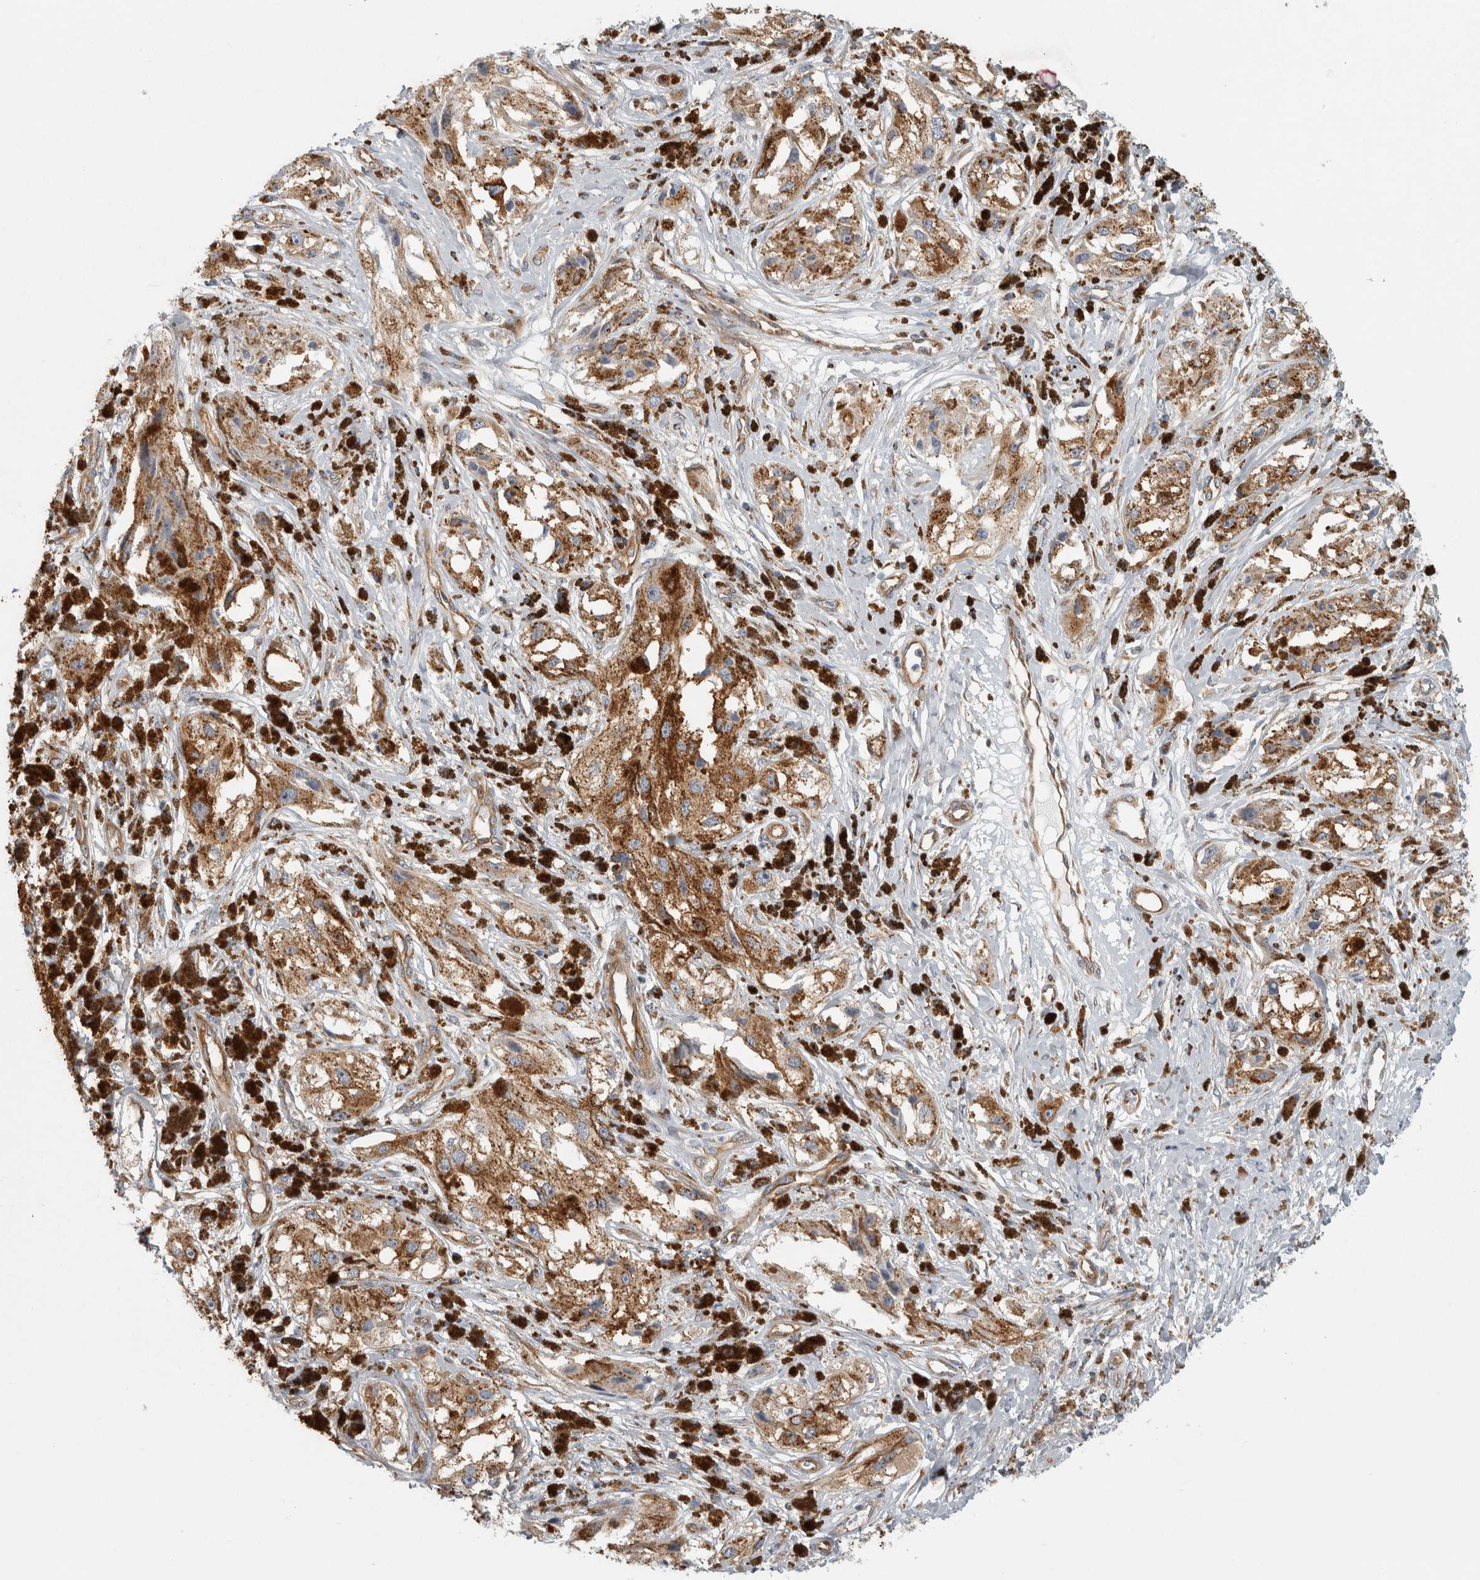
{"staining": {"intensity": "moderate", "quantity": ">75%", "location": "cytoplasmic/membranous"}, "tissue": "melanoma", "cell_type": "Tumor cells", "image_type": "cancer", "snomed": [{"axis": "morphology", "description": "Malignant melanoma, NOS"}, {"axis": "topography", "description": "Skin"}], "caption": "Protein expression by immunohistochemistry (IHC) displays moderate cytoplasmic/membranous expression in approximately >75% of tumor cells in melanoma. (Stains: DAB in brown, nuclei in blue, Microscopy: brightfield microscopy at high magnification).", "gene": "PEX6", "patient": {"sex": "male", "age": 88}}